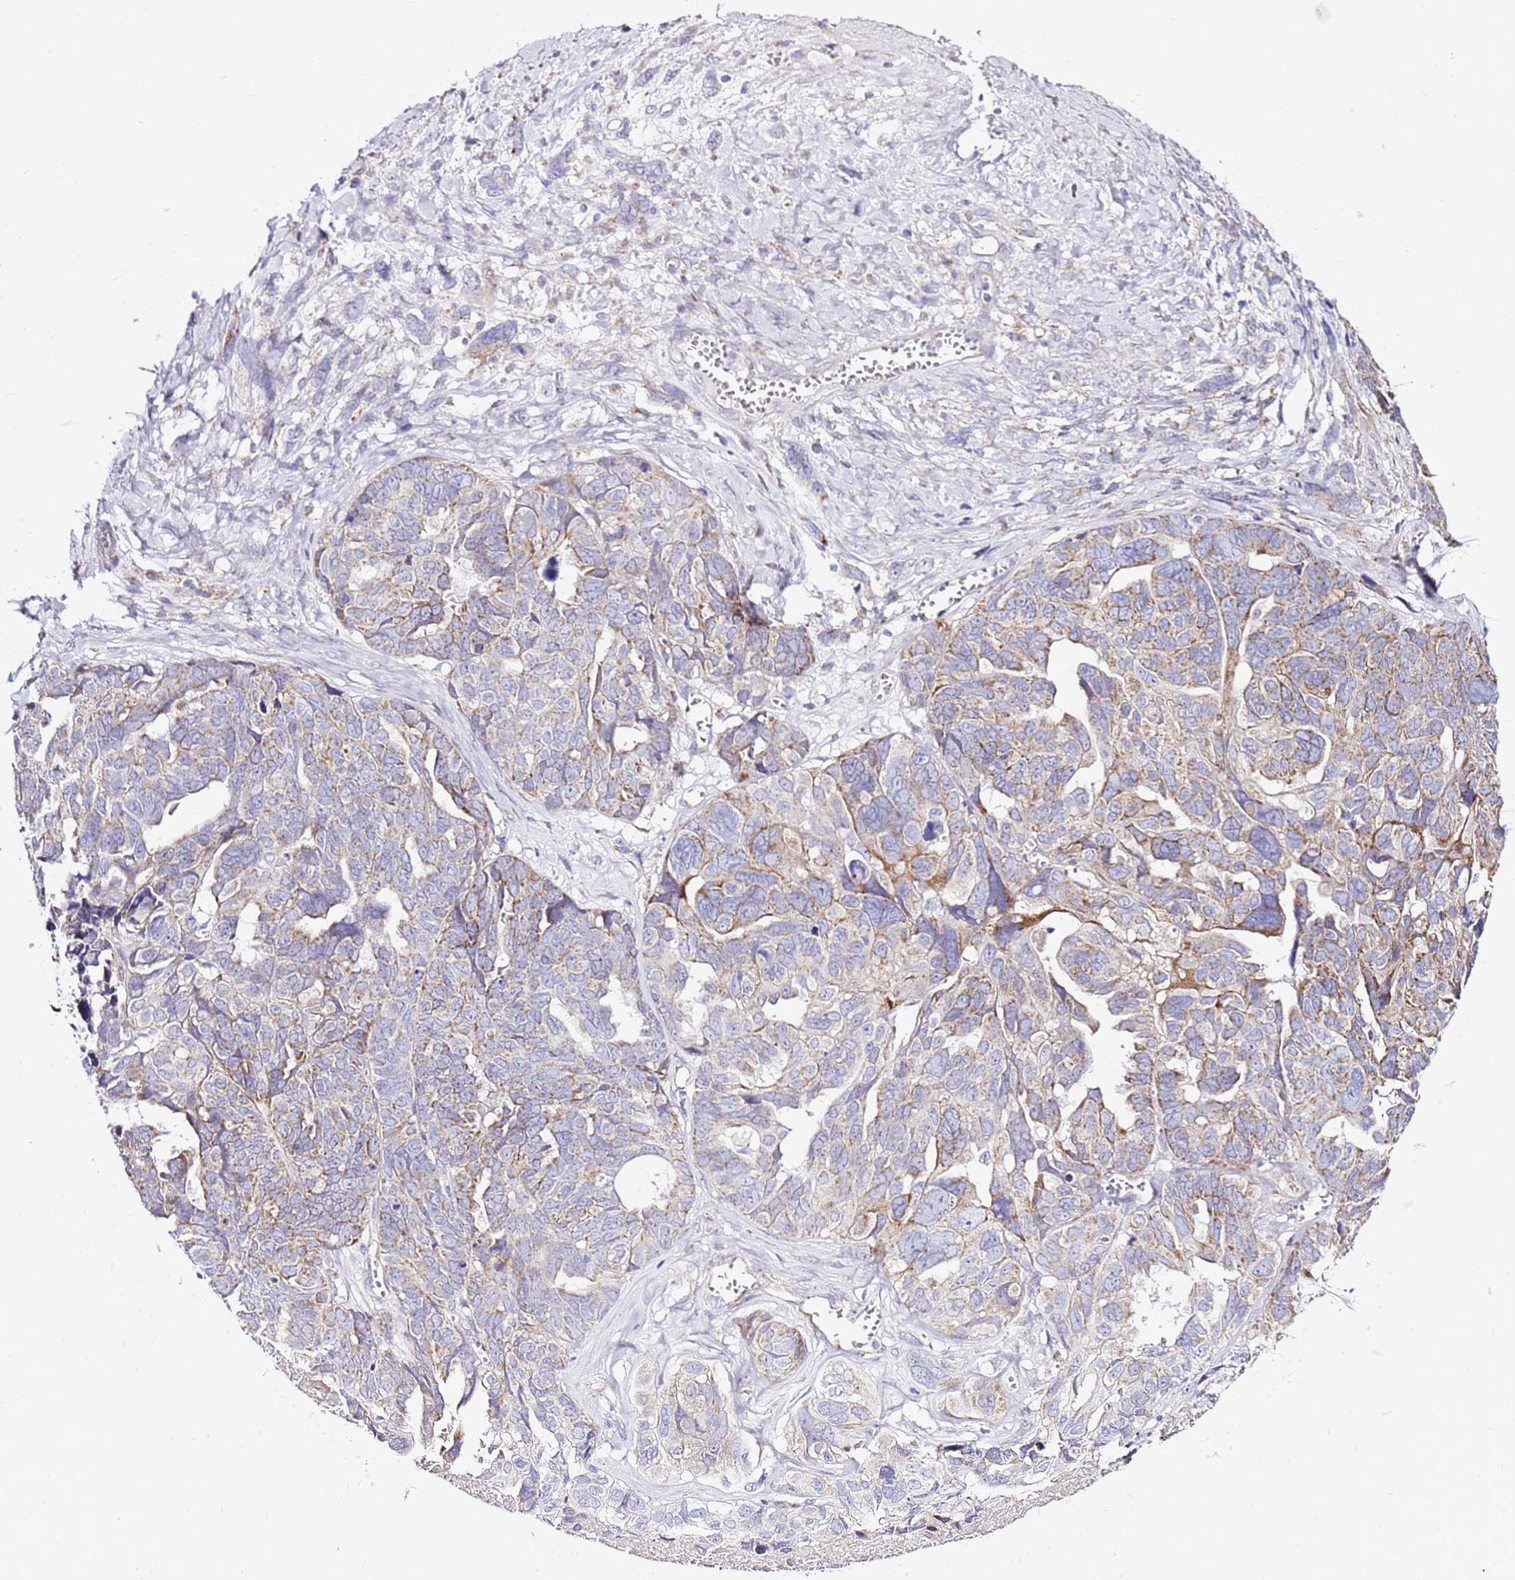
{"staining": {"intensity": "weak", "quantity": "25%-75%", "location": "cytoplasmic/membranous"}, "tissue": "ovarian cancer", "cell_type": "Tumor cells", "image_type": "cancer", "snomed": [{"axis": "morphology", "description": "Cystadenocarcinoma, serous, NOS"}, {"axis": "topography", "description": "Ovary"}], "caption": "Immunohistochemical staining of human serous cystadenocarcinoma (ovarian) demonstrates low levels of weak cytoplasmic/membranous protein expression in about 25%-75% of tumor cells.", "gene": "IGF1R", "patient": {"sex": "female", "age": 79}}